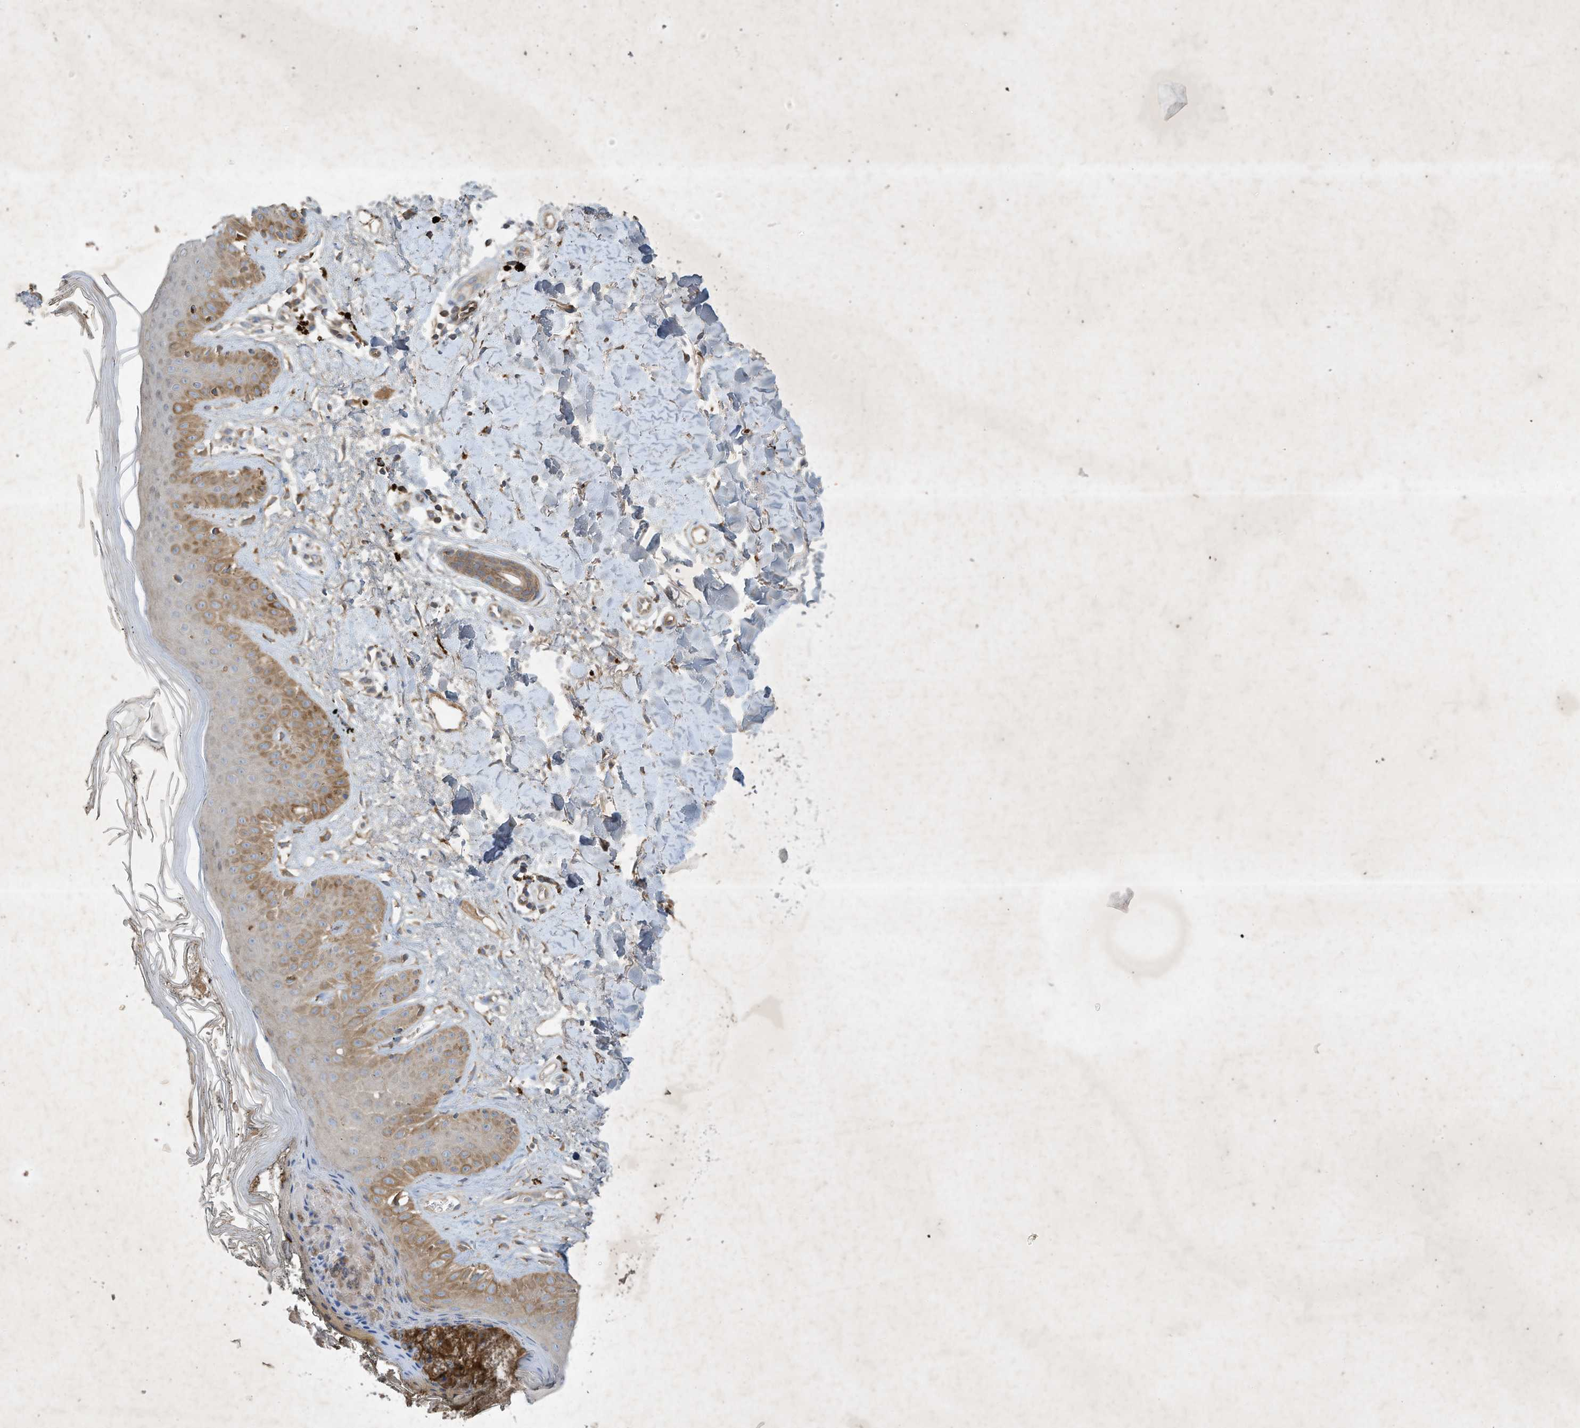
{"staining": {"intensity": "moderate", "quantity": ">75%", "location": "cytoplasmic/membranous"}, "tissue": "skin", "cell_type": "Fibroblasts", "image_type": "normal", "snomed": [{"axis": "morphology", "description": "Normal tissue, NOS"}, {"axis": "topography", "description": "Skin"}], "caption": "Protein analysis of benign skin displays moderate cytoplasmic/membranous staining in approximately >75% of fibroblasts.", "gene": "SYNJ2", "patient": {"sex": "female", "age": 64}}